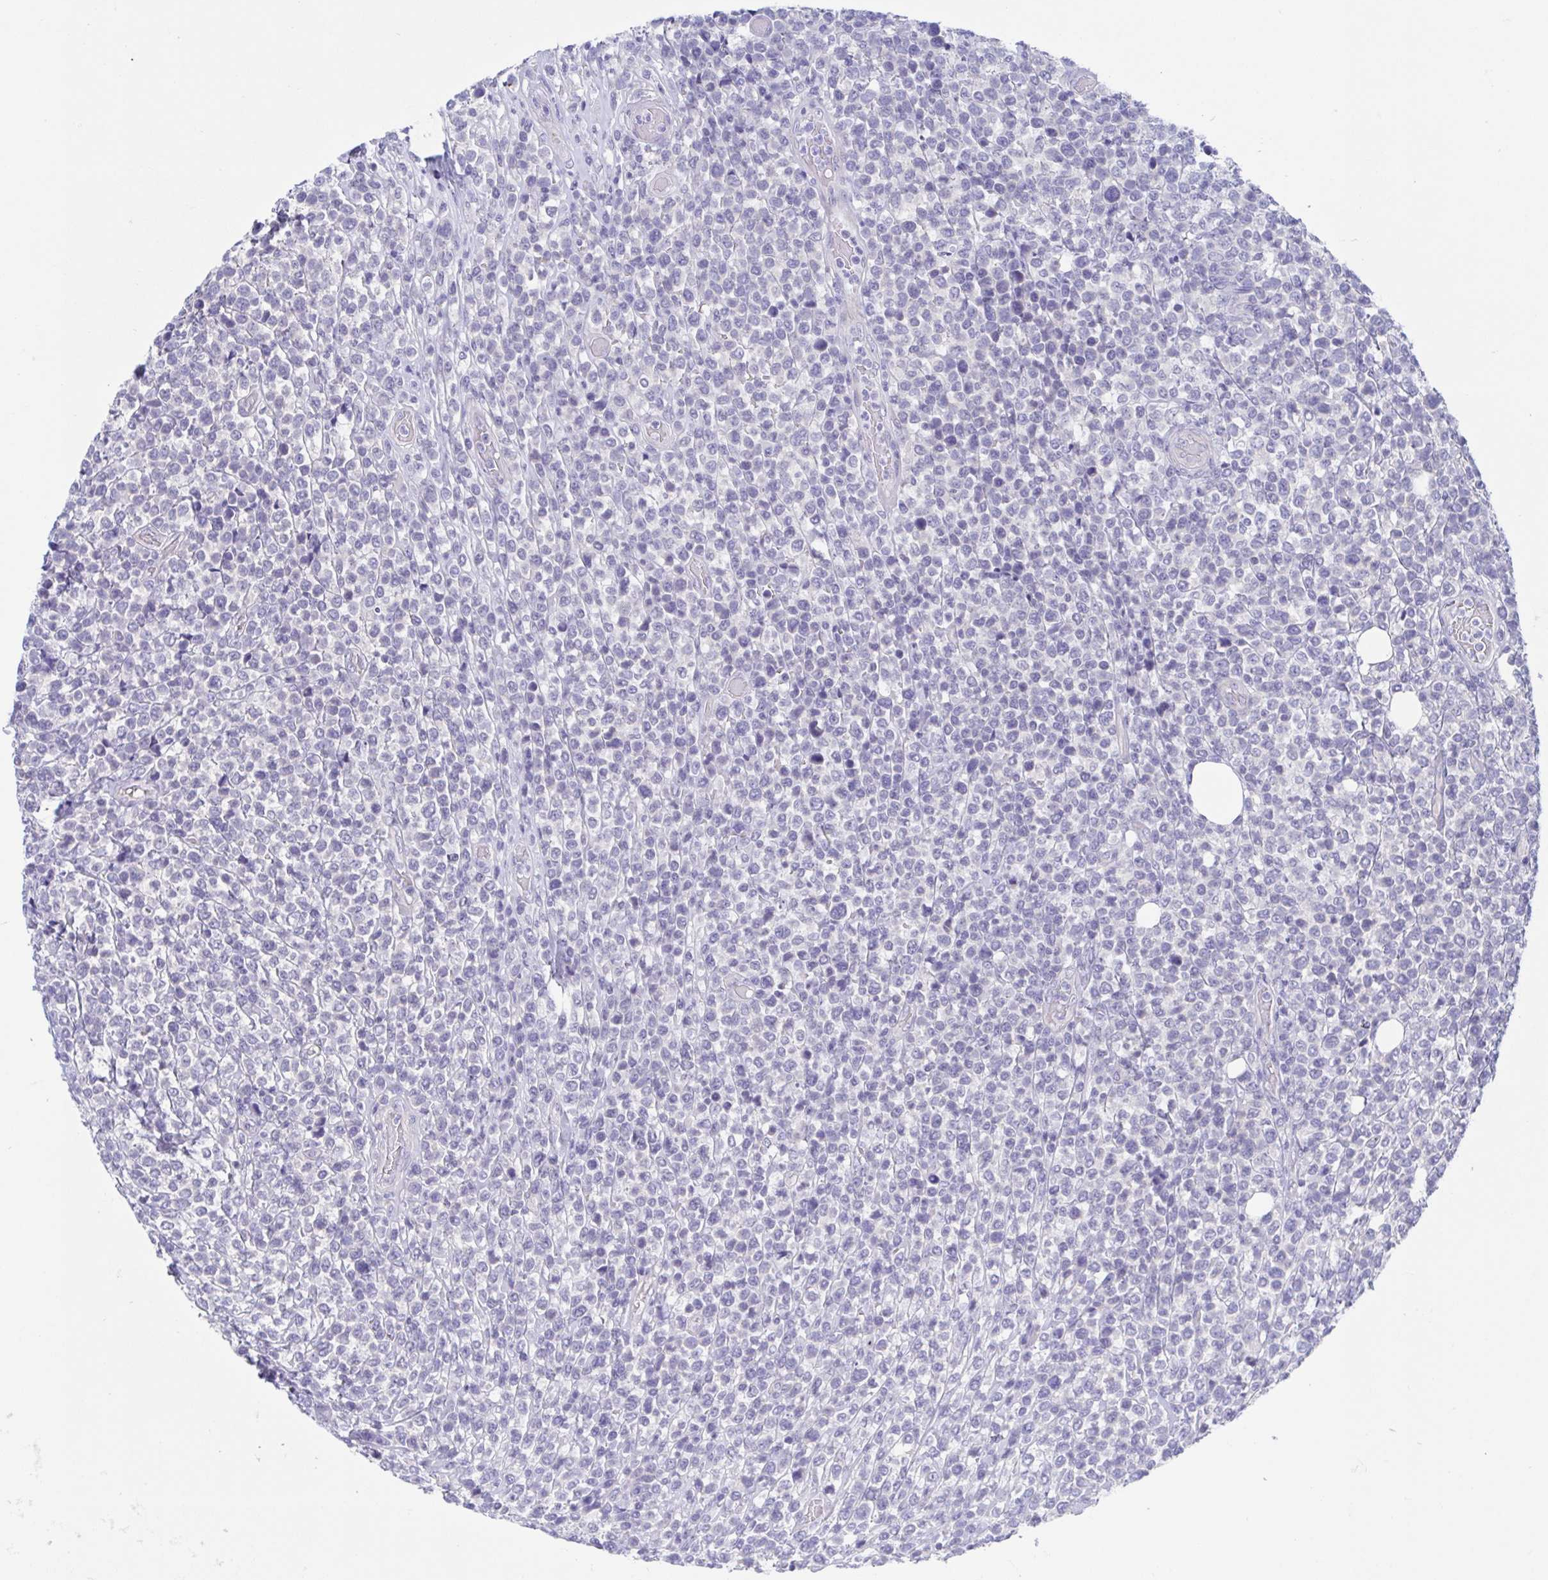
{"staining": {"intensity": "negative", "quantity": "none", "location": "none"}, "tissue": "lymphoma", "cell_type": "Tumor cells", "image_type": "cancer", "snomed": [{"axis": "morphology", "description": "Malignant lymphoma, non-Hodgkin's type, High grade"}, {"axis": "topography", "description": "Soft tissue"}], "caption": "This is a micrograph of immunohistochemistry (IHC) staining of malignant lymphoma, non-Hodgkin's type (high-grade), which shows no expression in tumor cells. (DAB immunohistochemistry, high magnification).", "gene": "TEX12", "patient": {"sex": "female", "age": 56}}